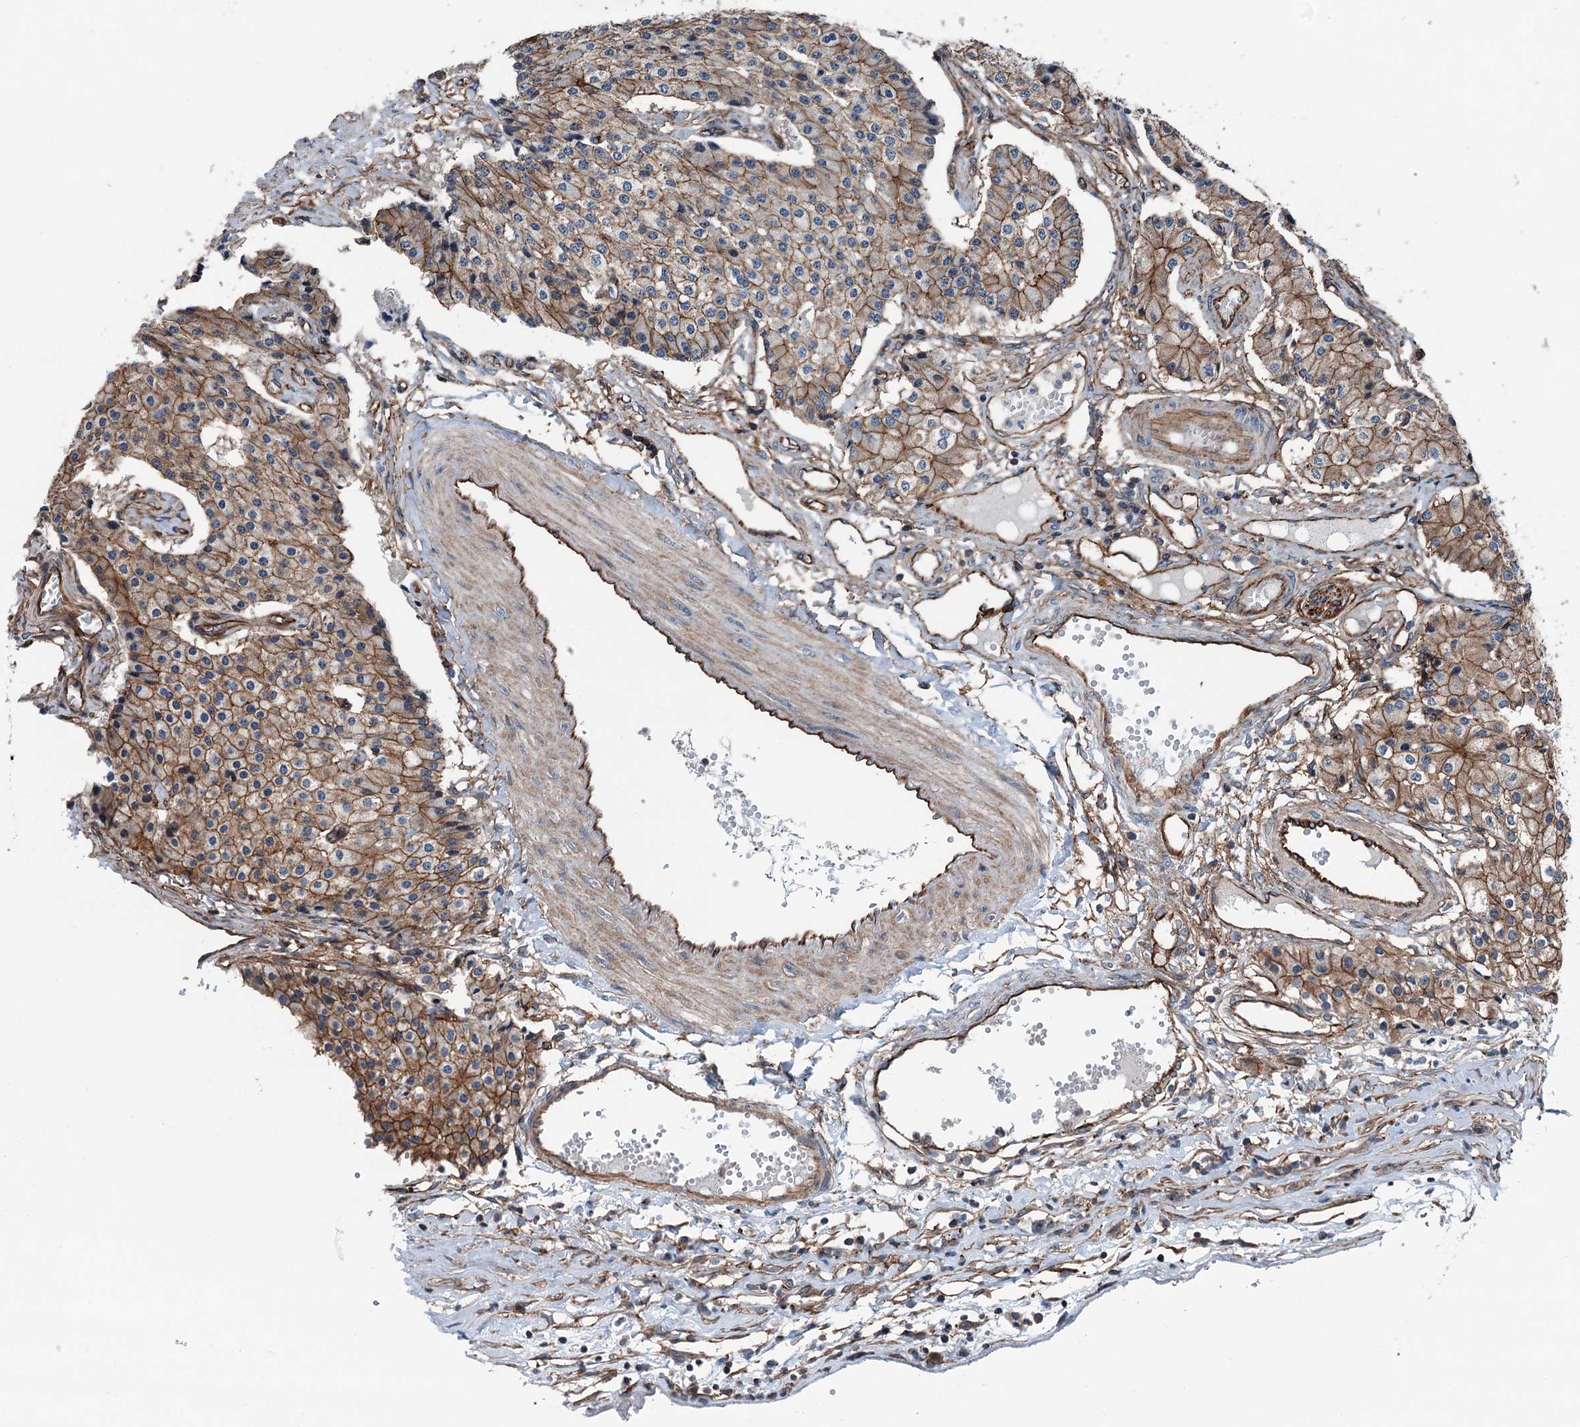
{"staining": {"intensity": "moderate", "quantity": ">75%", "location": "cytoplasmic/membranous"}, "tissue": "carcinoid", "cell_type": "Tumor cells", "image_type": "cancer", "snomed": [{"axis": "morphology", "description": "Carcinoid, malignant, NOS"}, {"axis": "topography", "description": "Colon"}], "caption": "Human carcinoid stained for a protein (brown) shows moderate cytoplasmic/membranous positive positivity in about >75% of tumor cells.", "gene": "NMRAL1", "patient": {"sex": "female", "age": 52}}